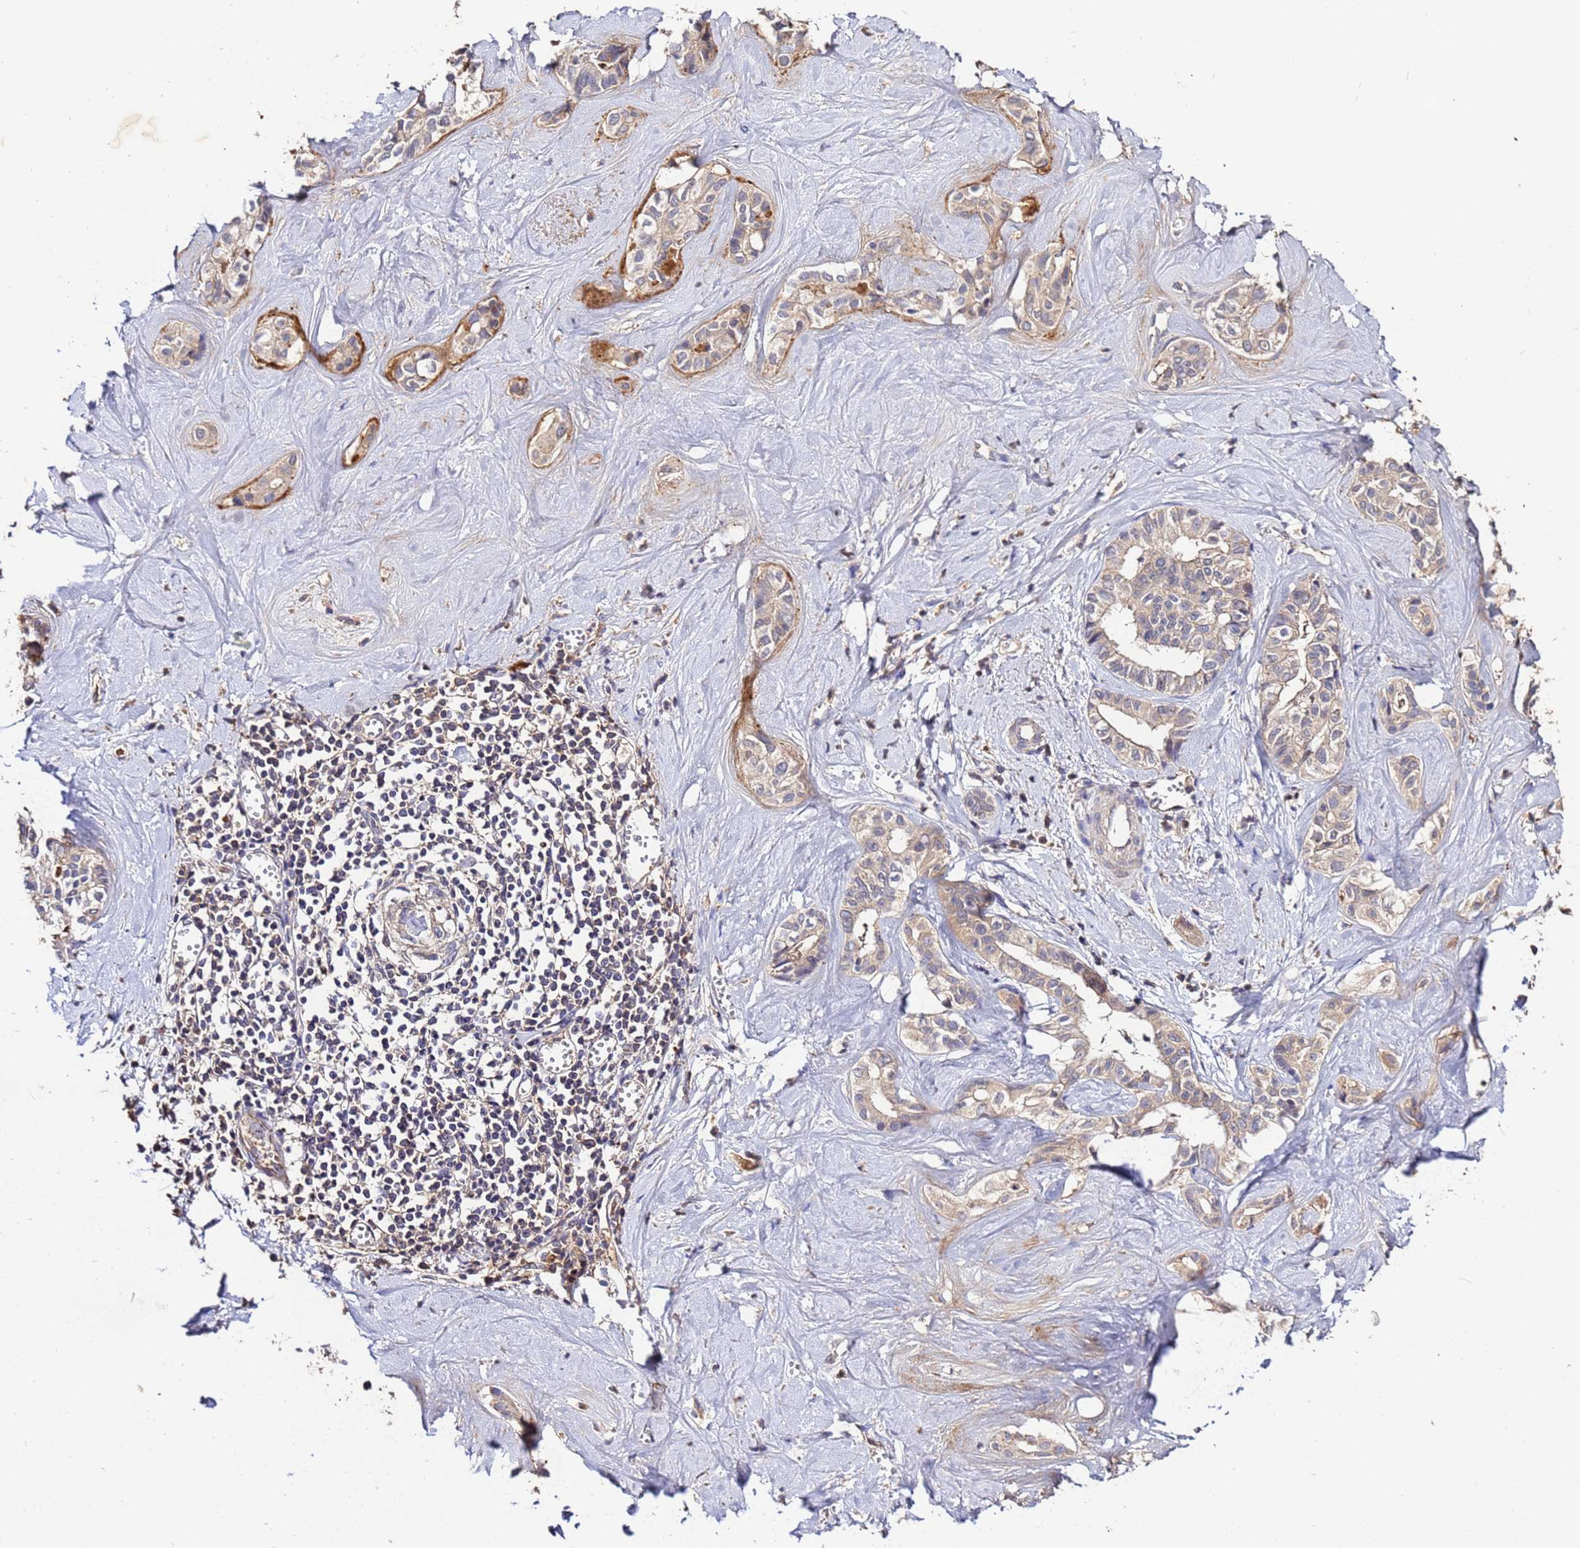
{"staining": {"intensity": "weak", "quantity": "<25%", "location": "cytoplasmic/membranous"}, "tissue": "liver cancer", "cell_type": "Tumor cells", "image_type": "cancer", "snomed": [{"axis": "morphology", "description": "Cholangiocarcinoma"}, {"axis": "topography", "description": "Liver"}], "caption": "Tumor cells are negative for protein expression in human cholangiocarcinoma (liver).", "gene": "MTERF1", "patient": {"sex": "female", "age": 77}}